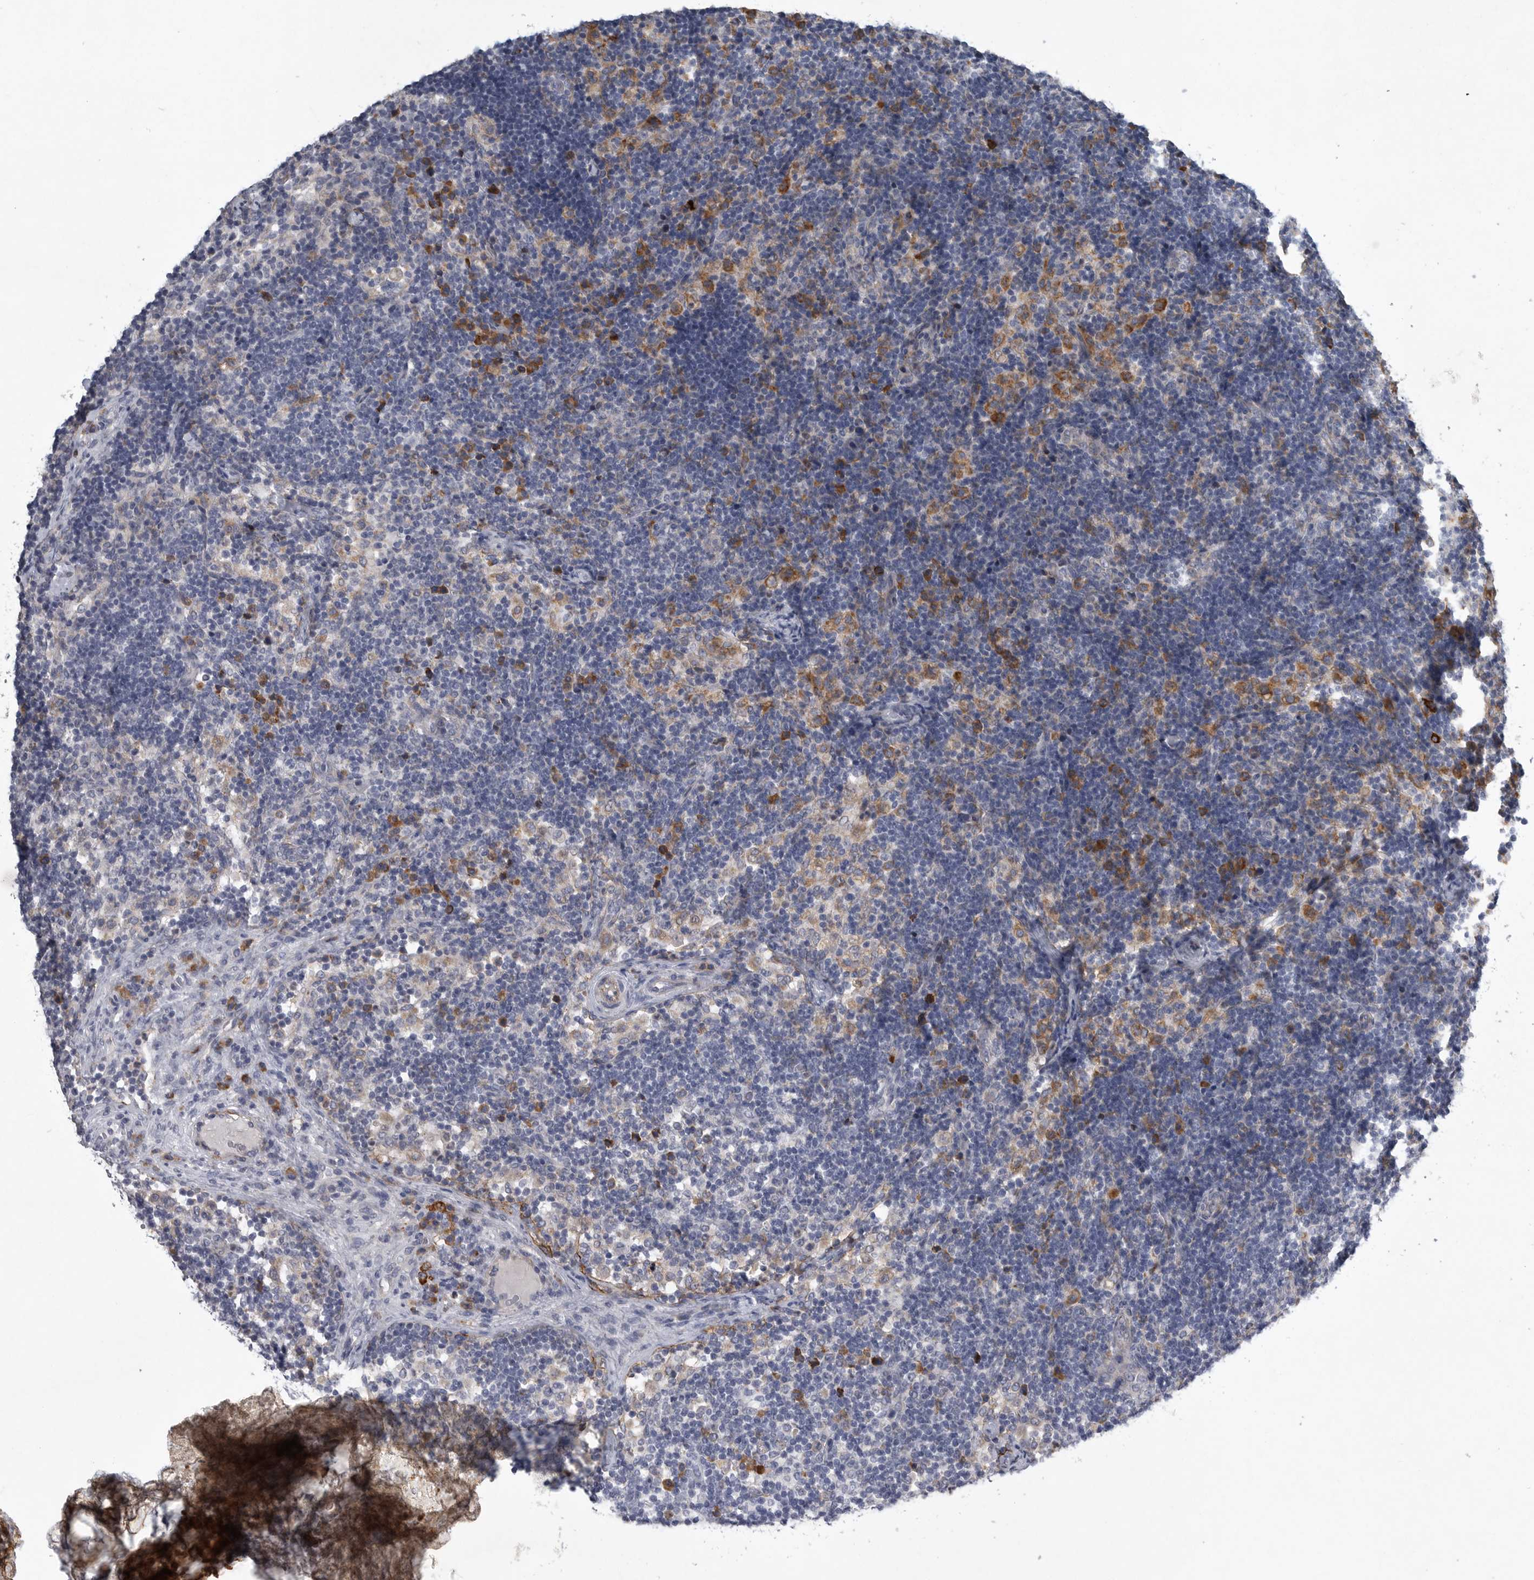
{"staining": {"intensity": "negative", "quantity": "none", "location": "none"}, "tissue": "lymph node", "cell_type": "Germinal center cells", "image_type": "normal", "snomed": [{"axis": "morphology", "description": "Normal tissue, NOS"}, {"axis": "topography", "description": "Lymph node"}], "caption": "A high-resolution histopathology image shows immunohistochemistry staining of unremarkable lymph node, which demonstrates no significant staining in germinal center cells.", "gene": "MINPP1", "patient": {"sex": "female", "age": 22}}